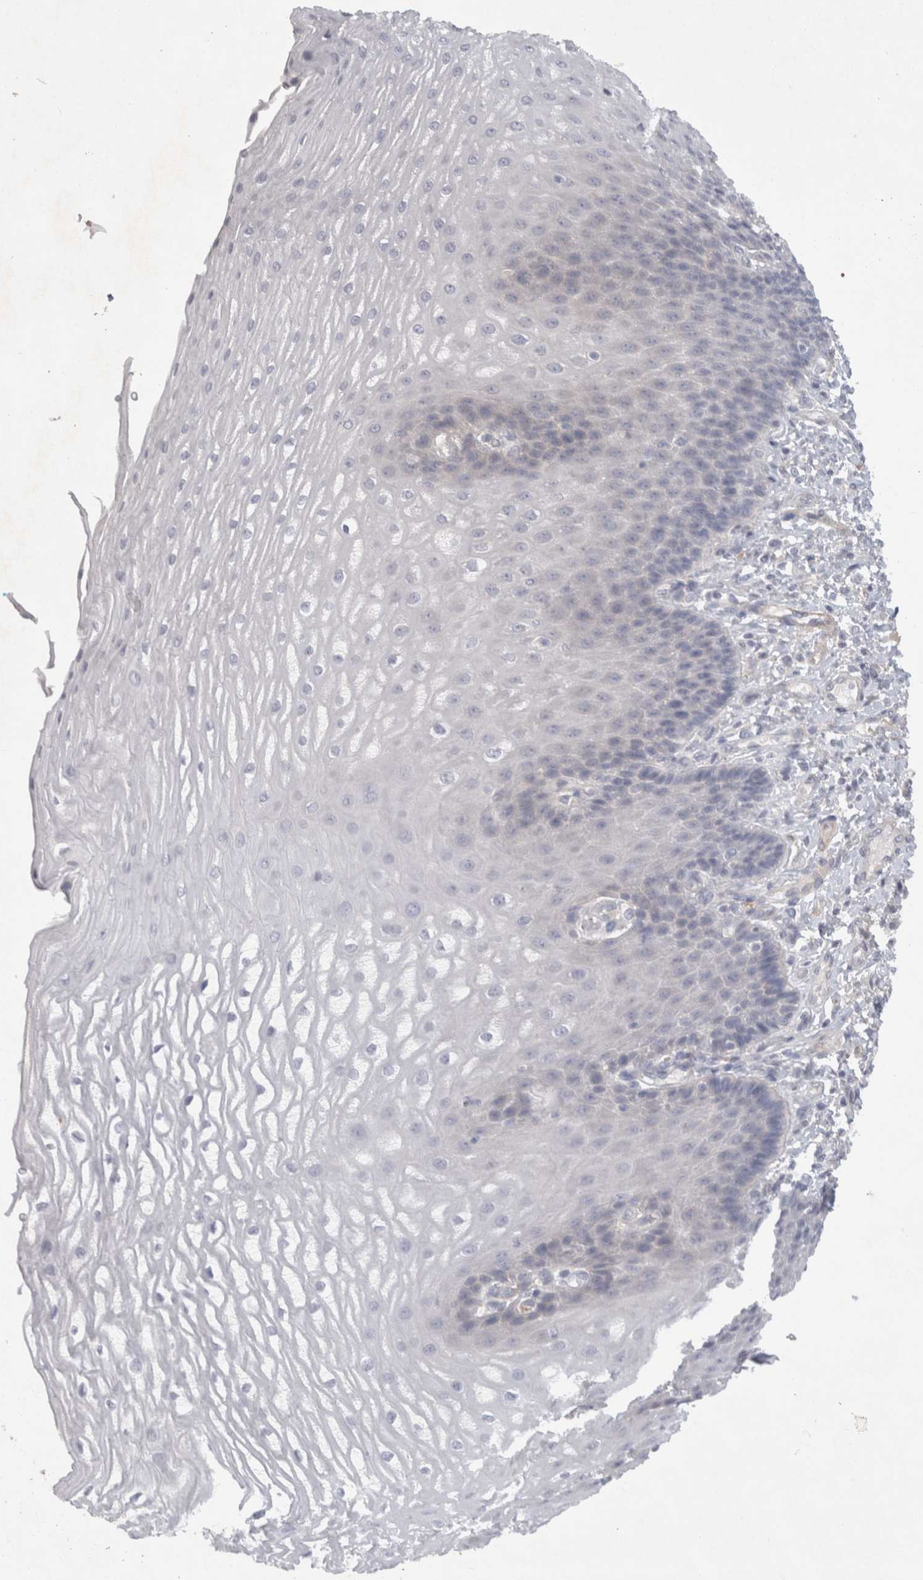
{"staining": {"intensity": "negative", "quantity": "none", "location": "none"}, "tissue": "esophagus", "cell_type": "Squamous epithelial cells", "image_type": "normal", "snomed": [{"axis": "morphology", "description": "Normal tissue, NOS"}, {"axis": "topography", "description": "Esophagus"}], "caption": "Micrograph shows no significant protein staining in squamous epithelial cells of unremarkable esophagus.", "gene": "BZW2", "patient": {"sex": "male", "age": 54}}